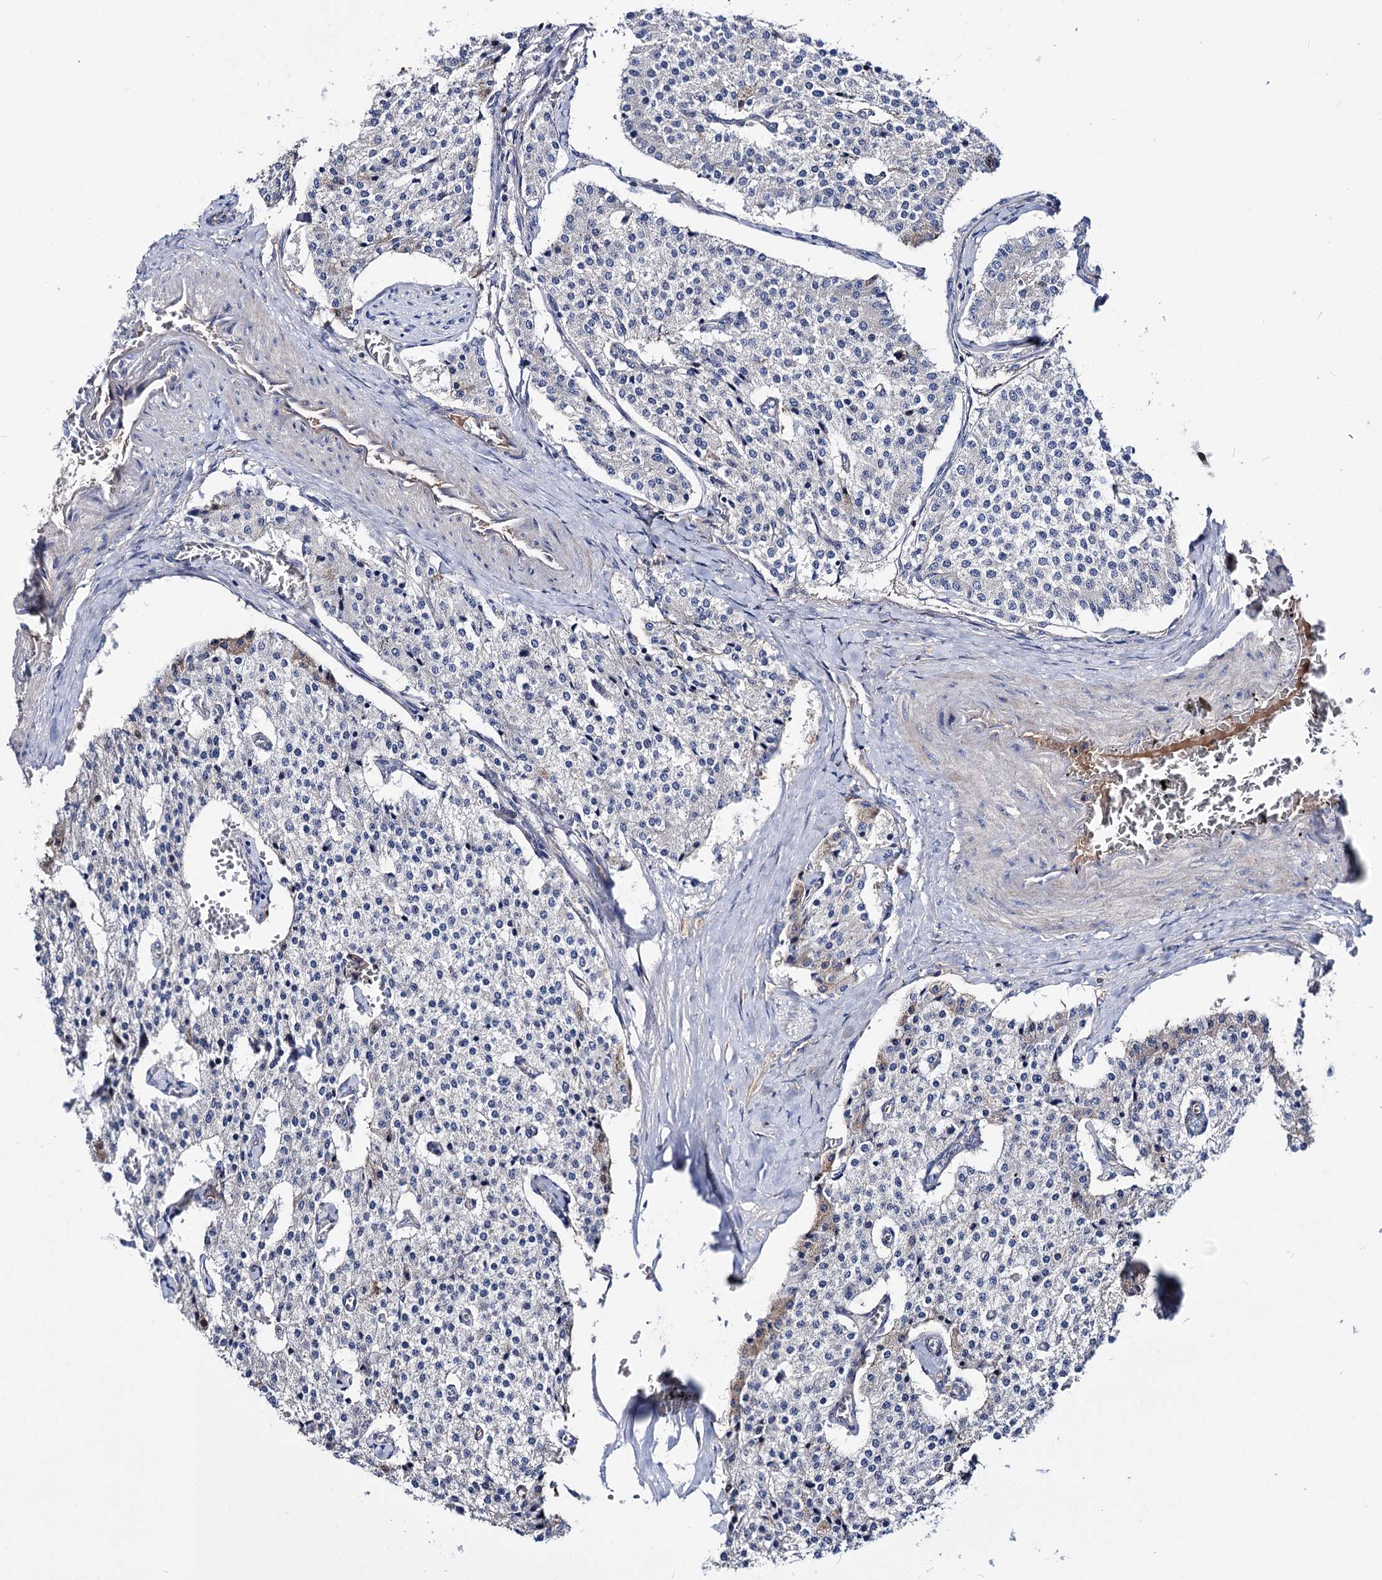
{"staining": {"intensity": "negative", "quantity": "none", "location": "none"}, "tissue": "carcinoid", "cell_type": "Tumor cells", "image_type": "cancer", "snomed": [{"axis": "morphology", "description": "Carcinoid, malignant, NOS"}, {"axis": "topography", "description": "Colon"}], "caption": "Immunohistochemistry histopathology image of carcinoid stained for a protein (brown), which shows no staining in tumor cells. Brightfield microscopy of IHC stained with DAB (3,3'-diaminobenzidine) (brown) and hematoxylin (blue), captured at high magnification.", "gene": "PPP1R32", "patient": {"sex": "female", "age": 52}}